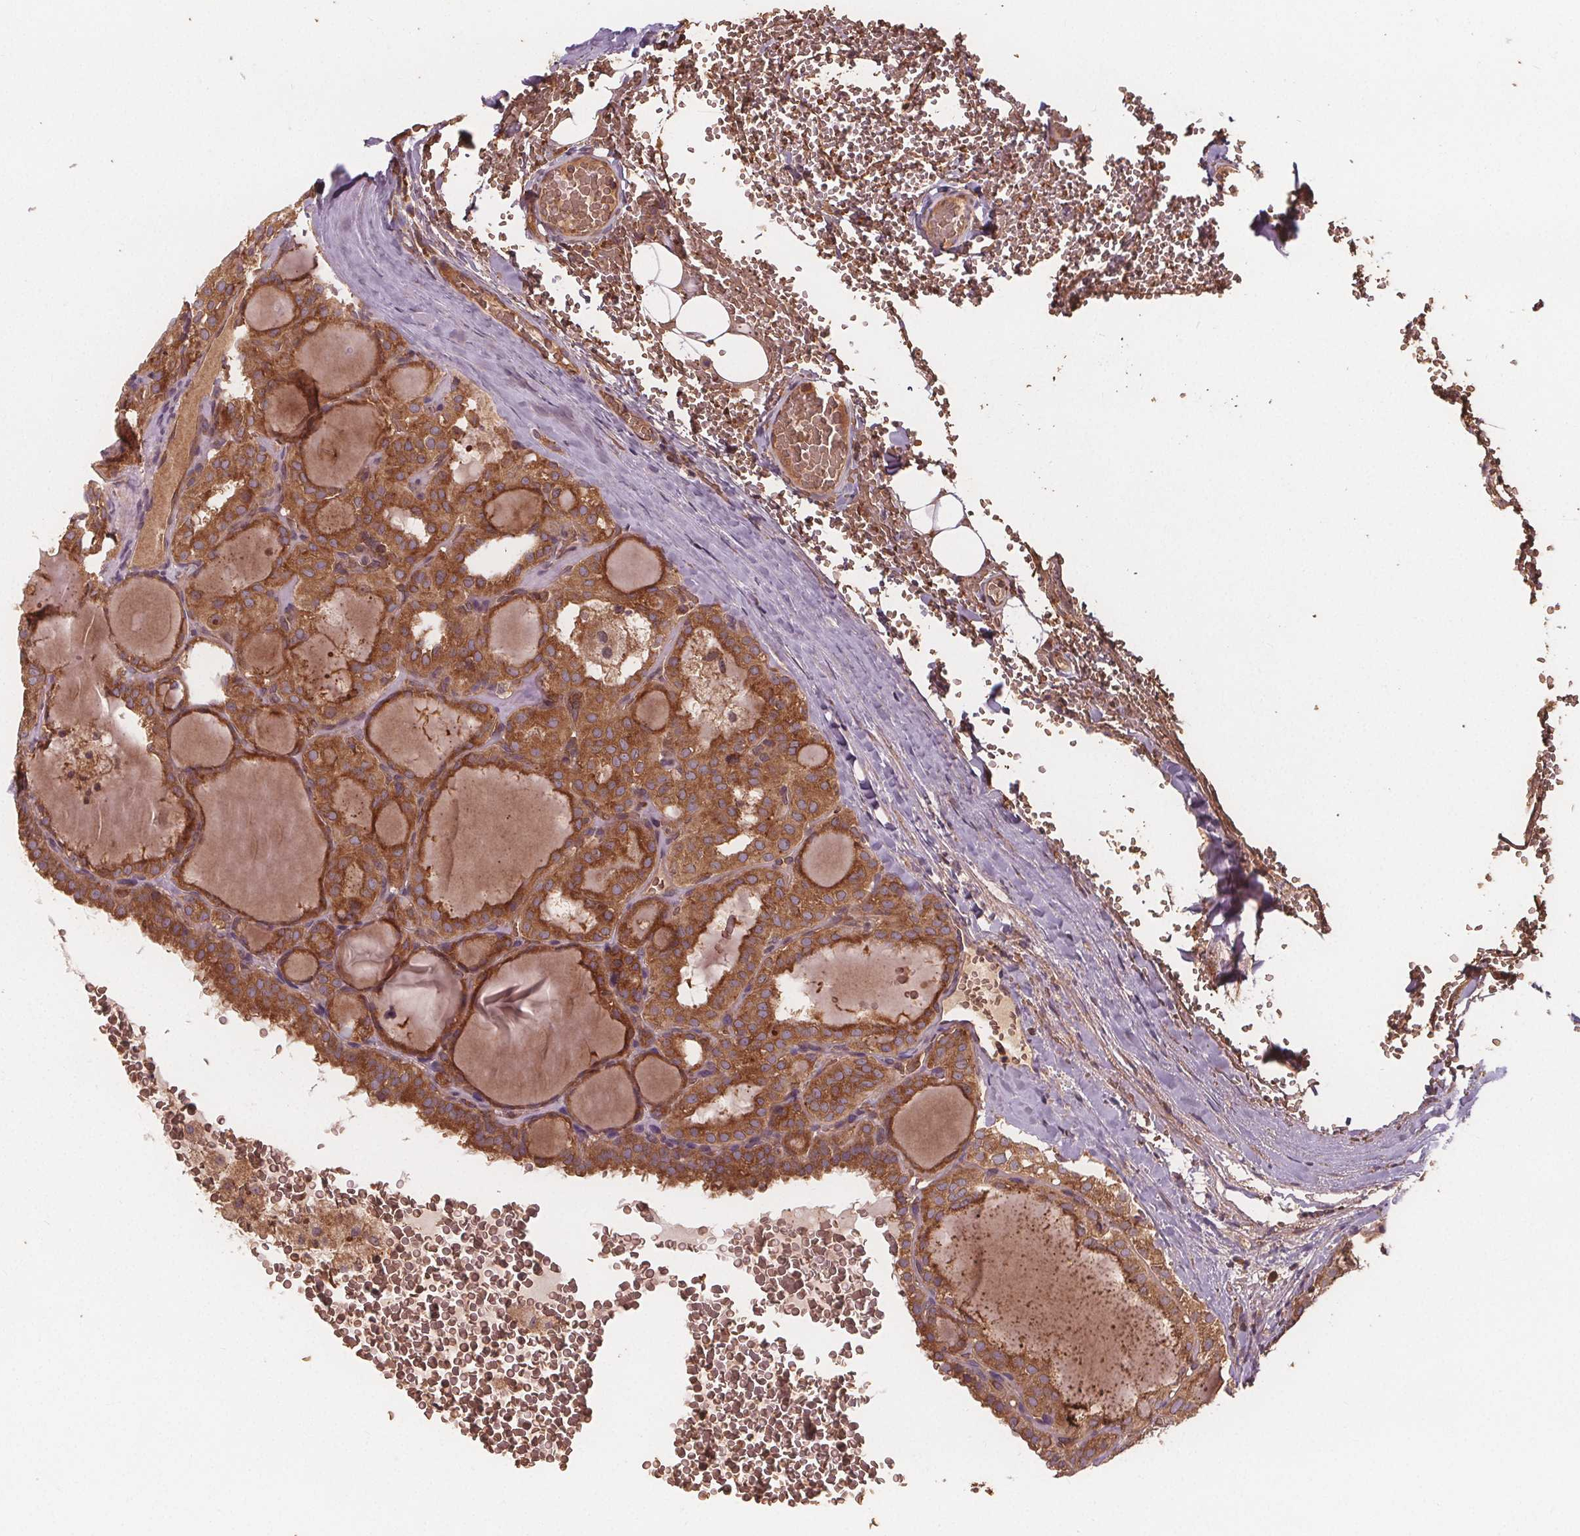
{"staining": {"intensity": "moderate", "quantity": ">75%", "location": "cytoplasmic/membranous"}, "tissue": "thyroid cancer", "cell_type": "Tumor cells", "image_type": "cancer", "snomed": [{"axis": "morphology", "description": "Papillary adenocarcinoma, NOS"}, {"axis": "topography", "description": "Thyroid gland"}], "caption": "A medium amount of moderate cytoplasmic/membranous staining is appreciated in about >75% of tumor cells in thyroid cancer tissue. The staining was performed using DAB (3,3'-diaminobenzidine), with brown indicating positive protein expression. Nuclei are stained blue with hematoxylin.", "gene": "EIF3D", "patient": {"sex": "male", "age": 20}}